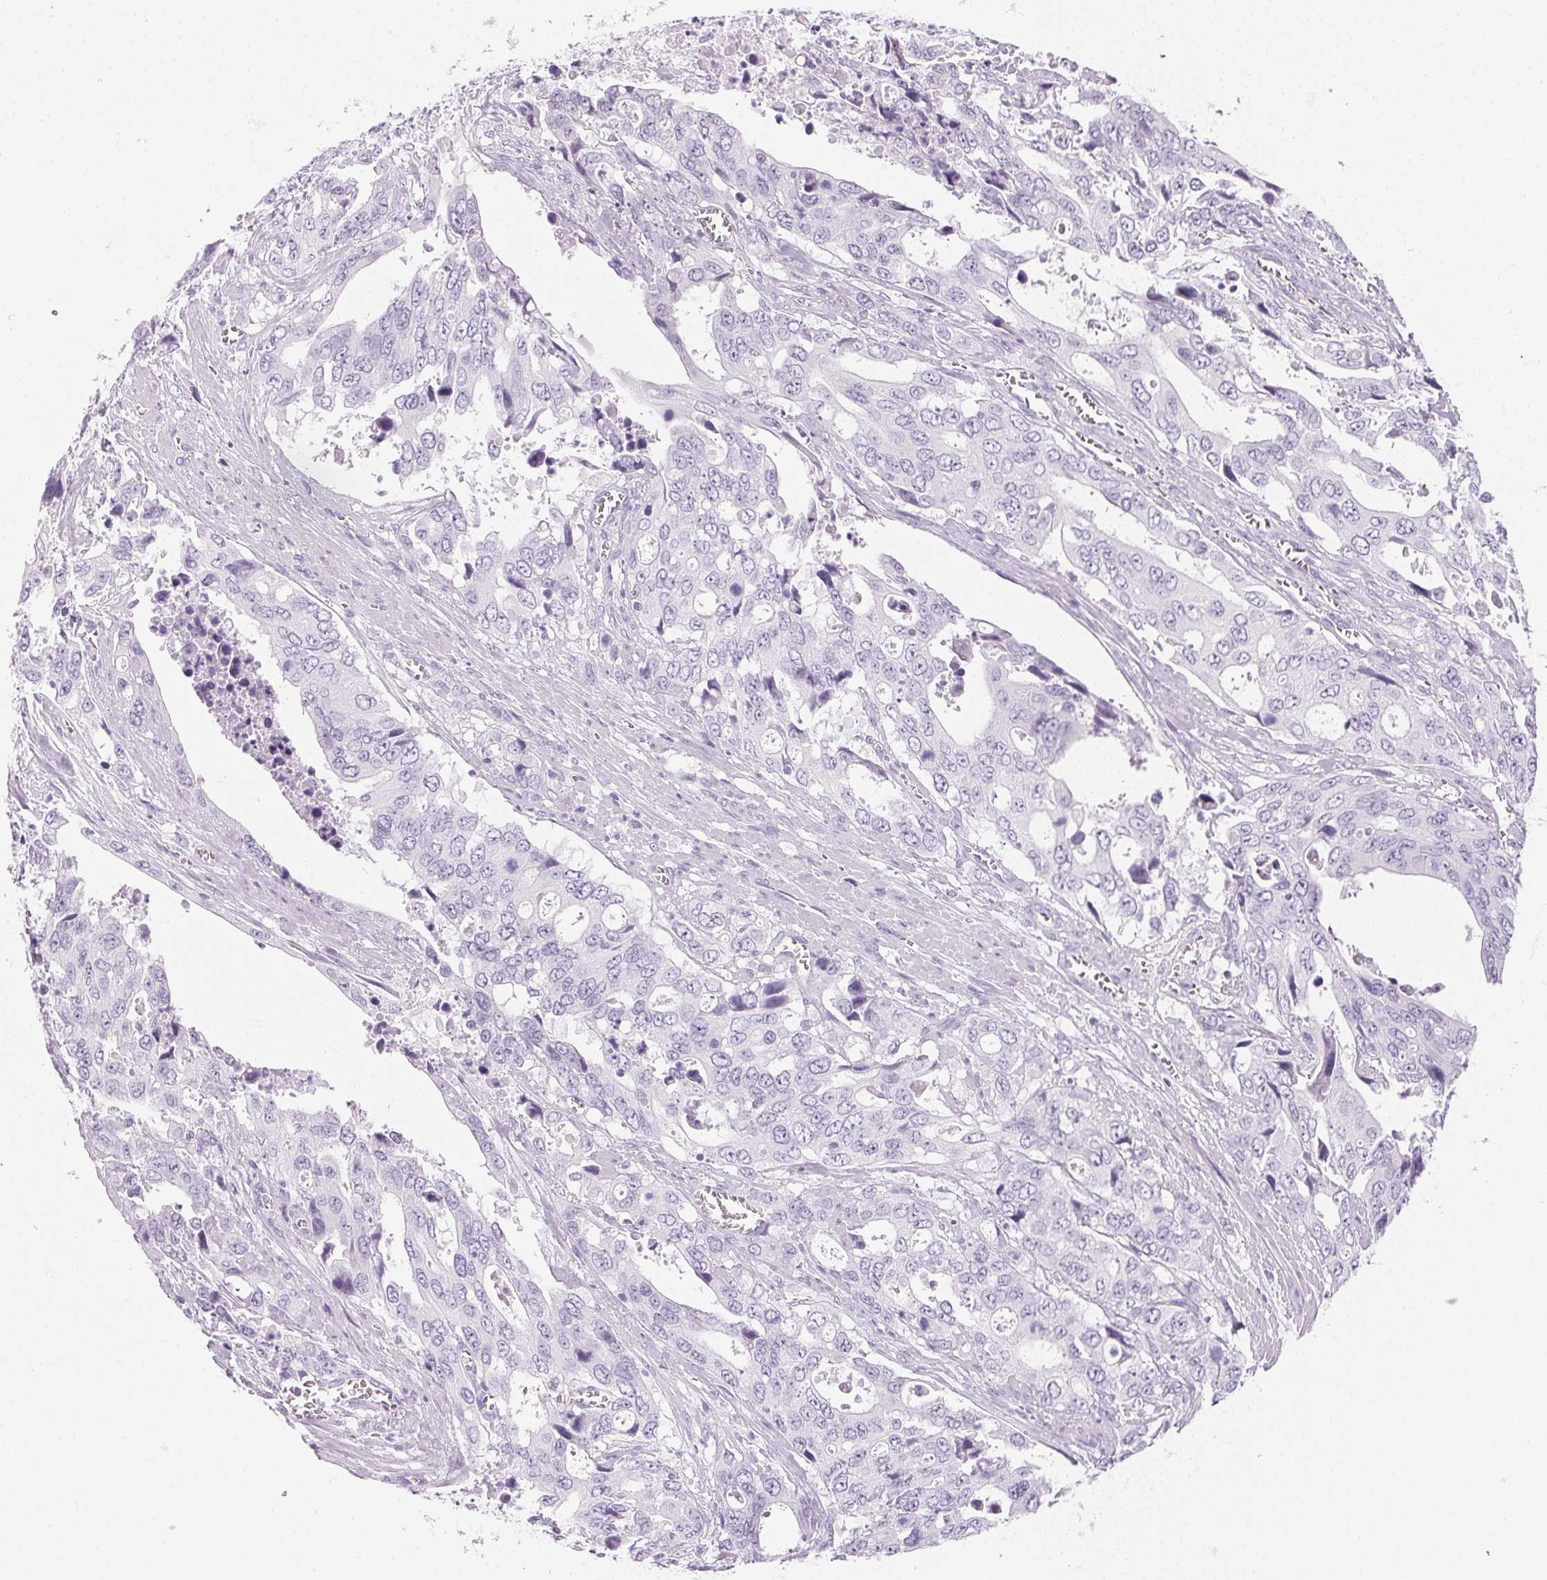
{"staining": {"intensity": "negative", "quantity": "none", "location": "none"}, "tissue": "stomach cancer", "cell_type": "Tumor cells", "image_type": "cancer", "snomed": [{"axis": "morphology", "description": "Adenocarcinoma, NOS"}, {"axis": "topography", "description": "Stomach, upper"}], "caption": "This is a histopathology image of immunohistochemistry (IHC) staining of adenocarcinoma (stomach), which shows no staining in tumor cells.", "gene": "IGFBP1", "patient": {"sex": "male", "age": 74}}